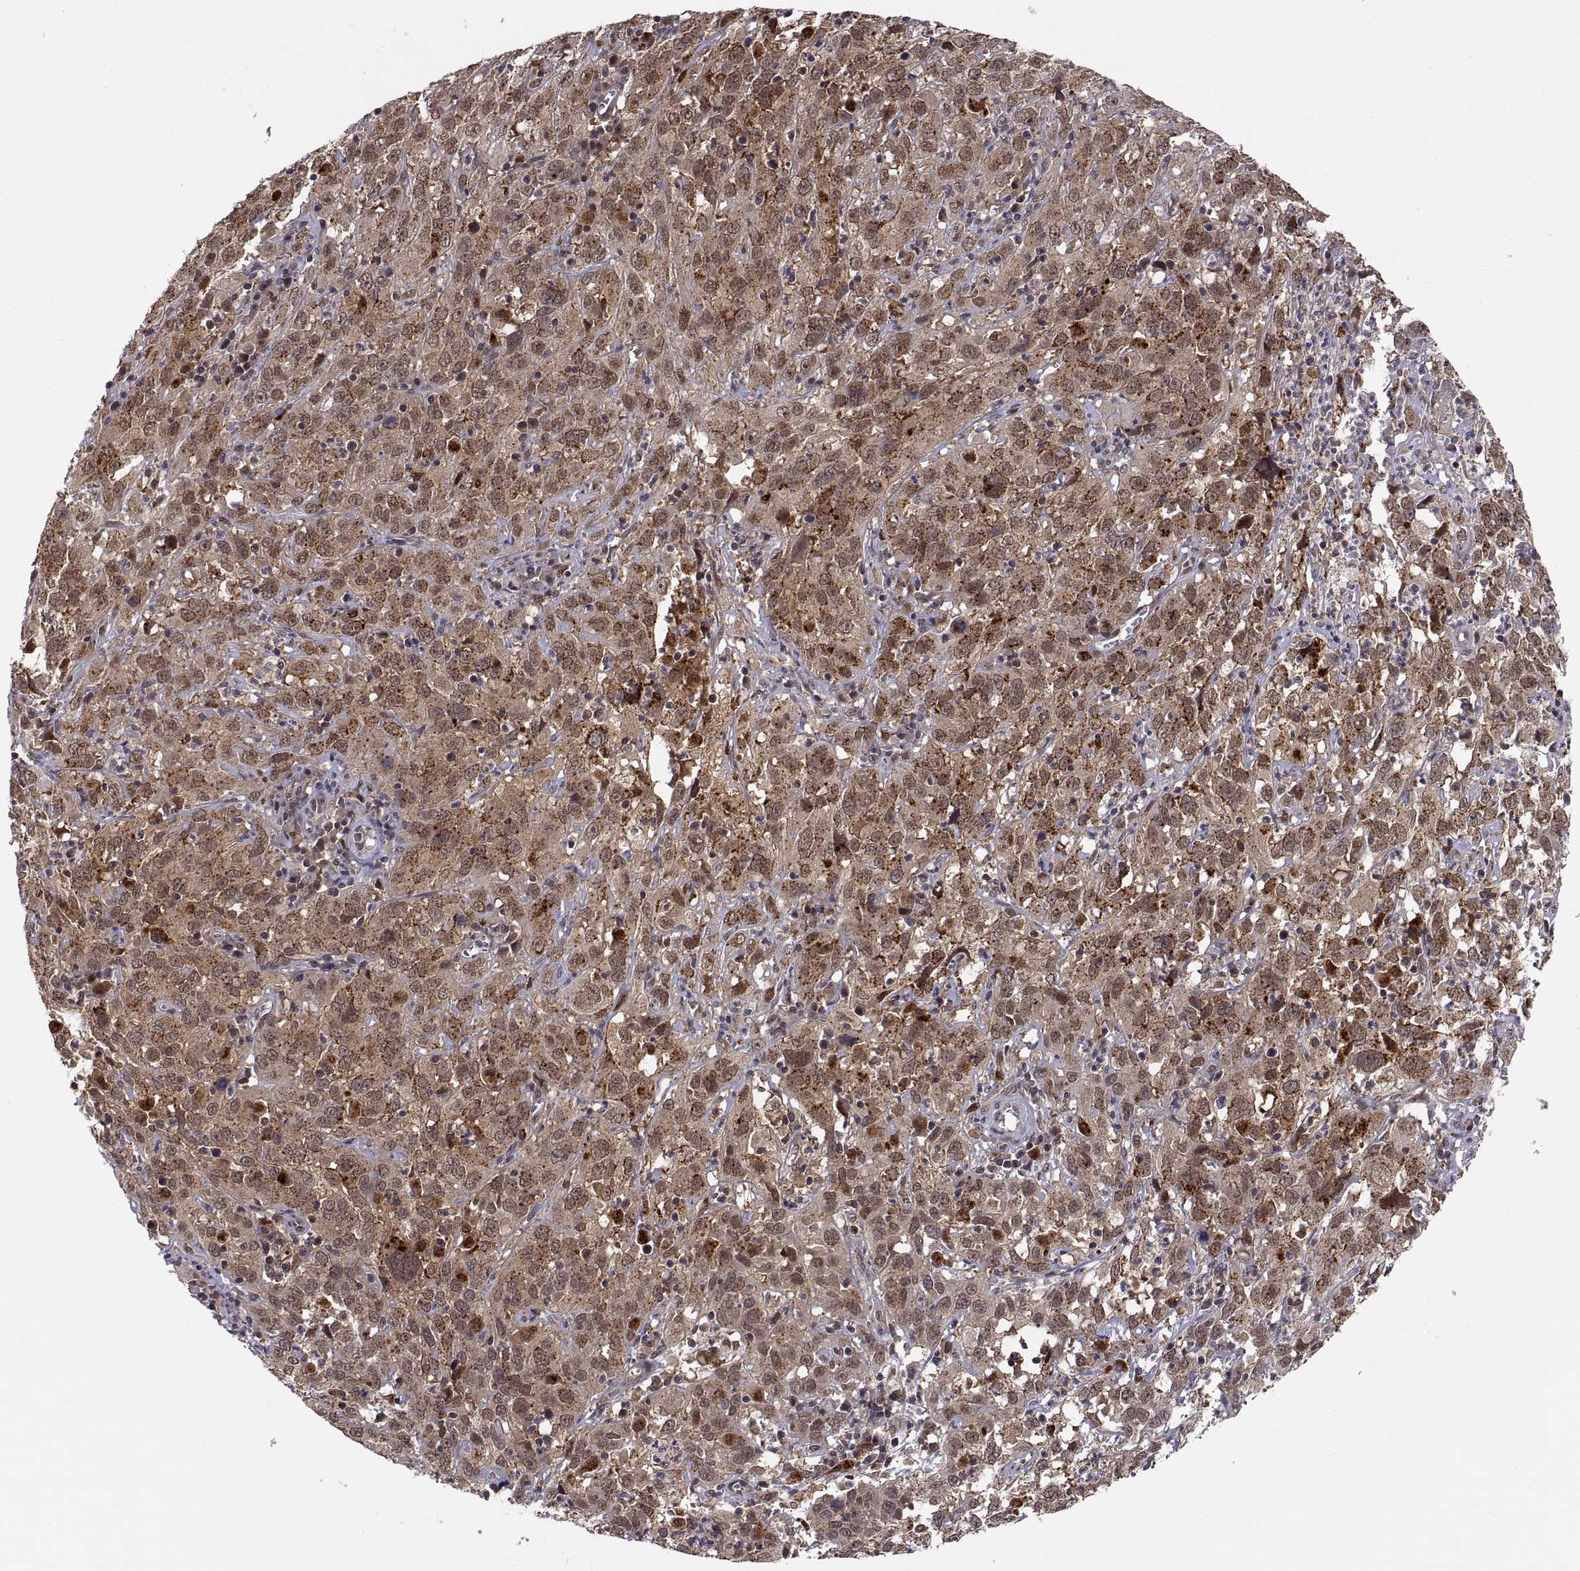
{"staining": {"intensity": "moderate", "quantity": ">75%", "location": "cytoplasmic/membranous"}, "tissue": "cervical cancer", "cell_type": "Tumor cells", "image_type": "cancer", "snomed": [{"axis": "morphology", "description": "Squamous cell carcinoma, NOS"}, {"axis": "topography", "description": "Cervix"}], "caption": "Immunohistochemistry (IHC) image of human cervical squamous cell carcinoma stained for a protein (brown), which demonstrates medium levels of moderate cytoplasmic/membranous staining in about >75% of tumor cells.", "gene": "PSMC2", "patient": {"sex": "female", "age": 32}}